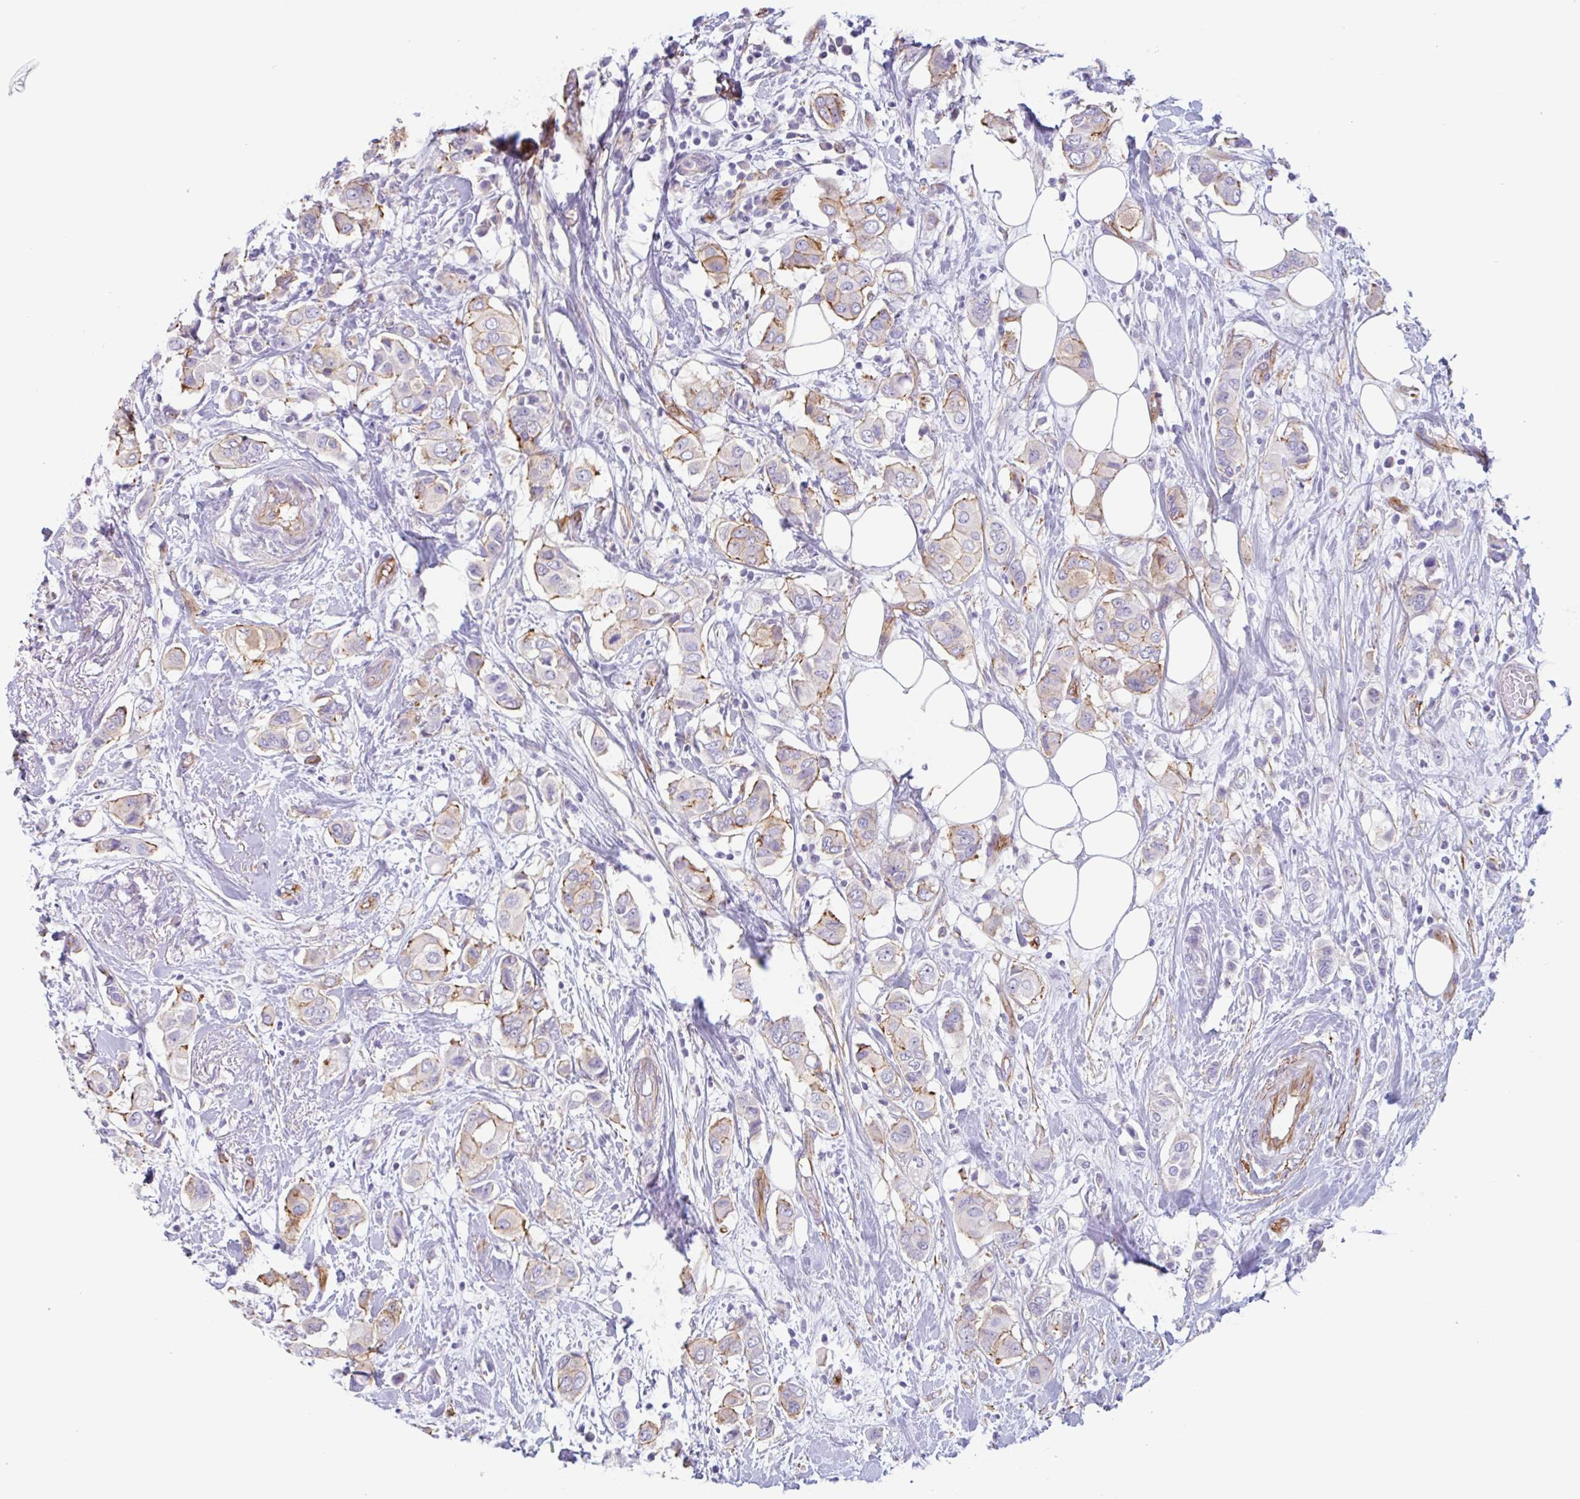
{"staining": {"intensity": "moderate", "quantity": ">75%", "location": "cytoplasmic/membranous"}, "tissue": "breast cancer", "cell_type": "Tumor cells", "image_type": "cancer", "snomed": [{"axis": "morphology", "description": "Lobular carcinoma"}, {"axis": "topography", "description": "Breast"}], "caption": "Human breast lobular carcinoma stained with a brown dye exhibits moderate cytoplasmic/membranous positive staining in approximately >75% of tumor cells.", "gene": "MYH10", "patient": {"sex": "female", "age": 51}}